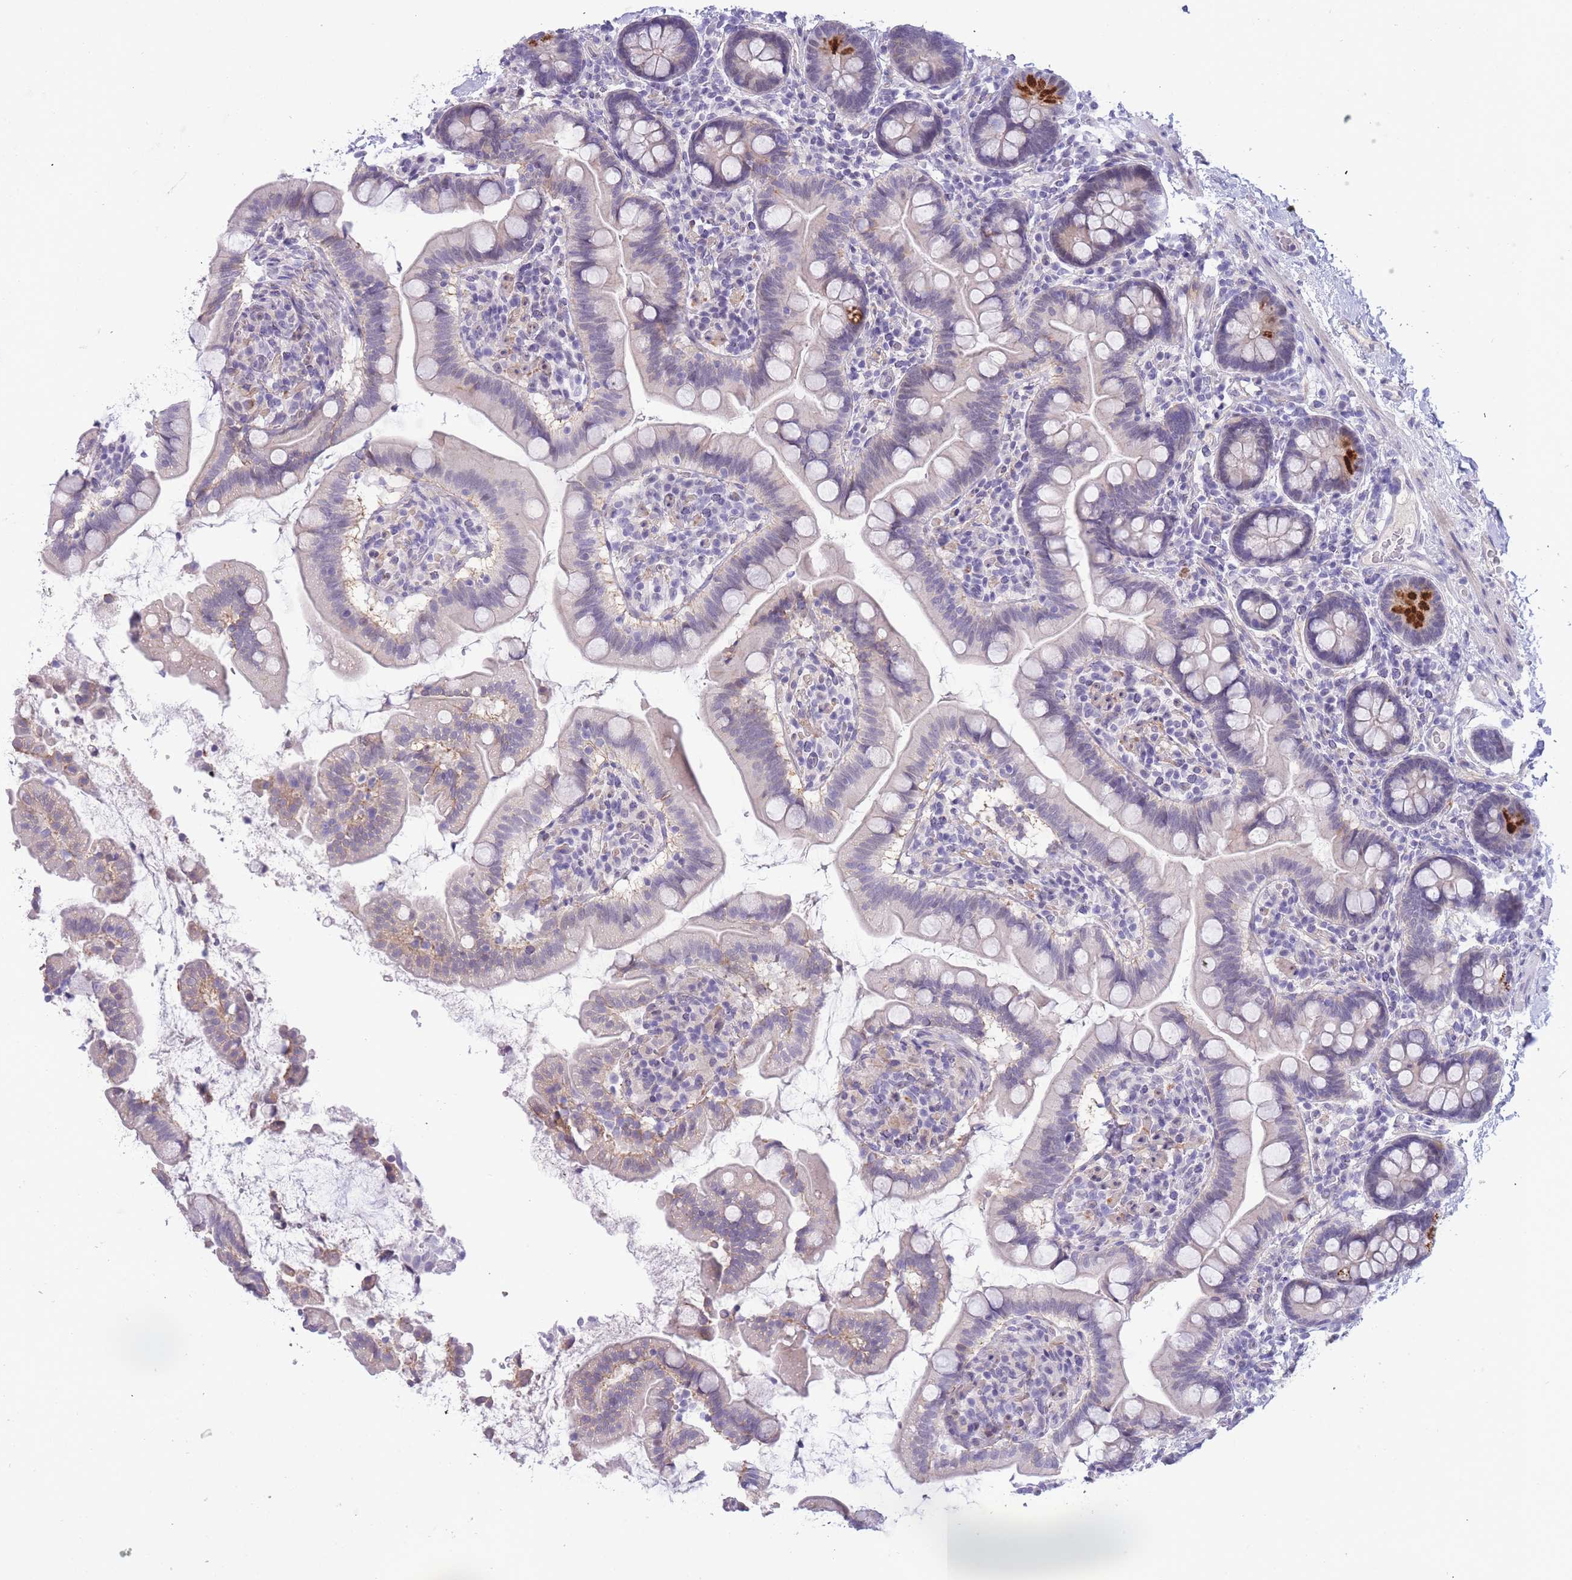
{"staining": {"intensity": "strong", "quantity": "<25%", "location": "cytoplasmic/membranous"}, "tissue": "small intestine", "cell_type": "Glandular cells", "image_type": "normal", "snomed": [{"axis": "morphology", "description": "Normal tissue, NOS"}, {"axis": "topography", "description": "Small intestine"}], "caption": "A medium amount of strong cytoplasmic/membranous positivity is appreciated in about <25% of glandular cells in normal small intestine. (Brightfield microscopy of DAB IHC at high magnification).", "gene": "PRR23A", "patient": {"sex": "female", "age": 64}}